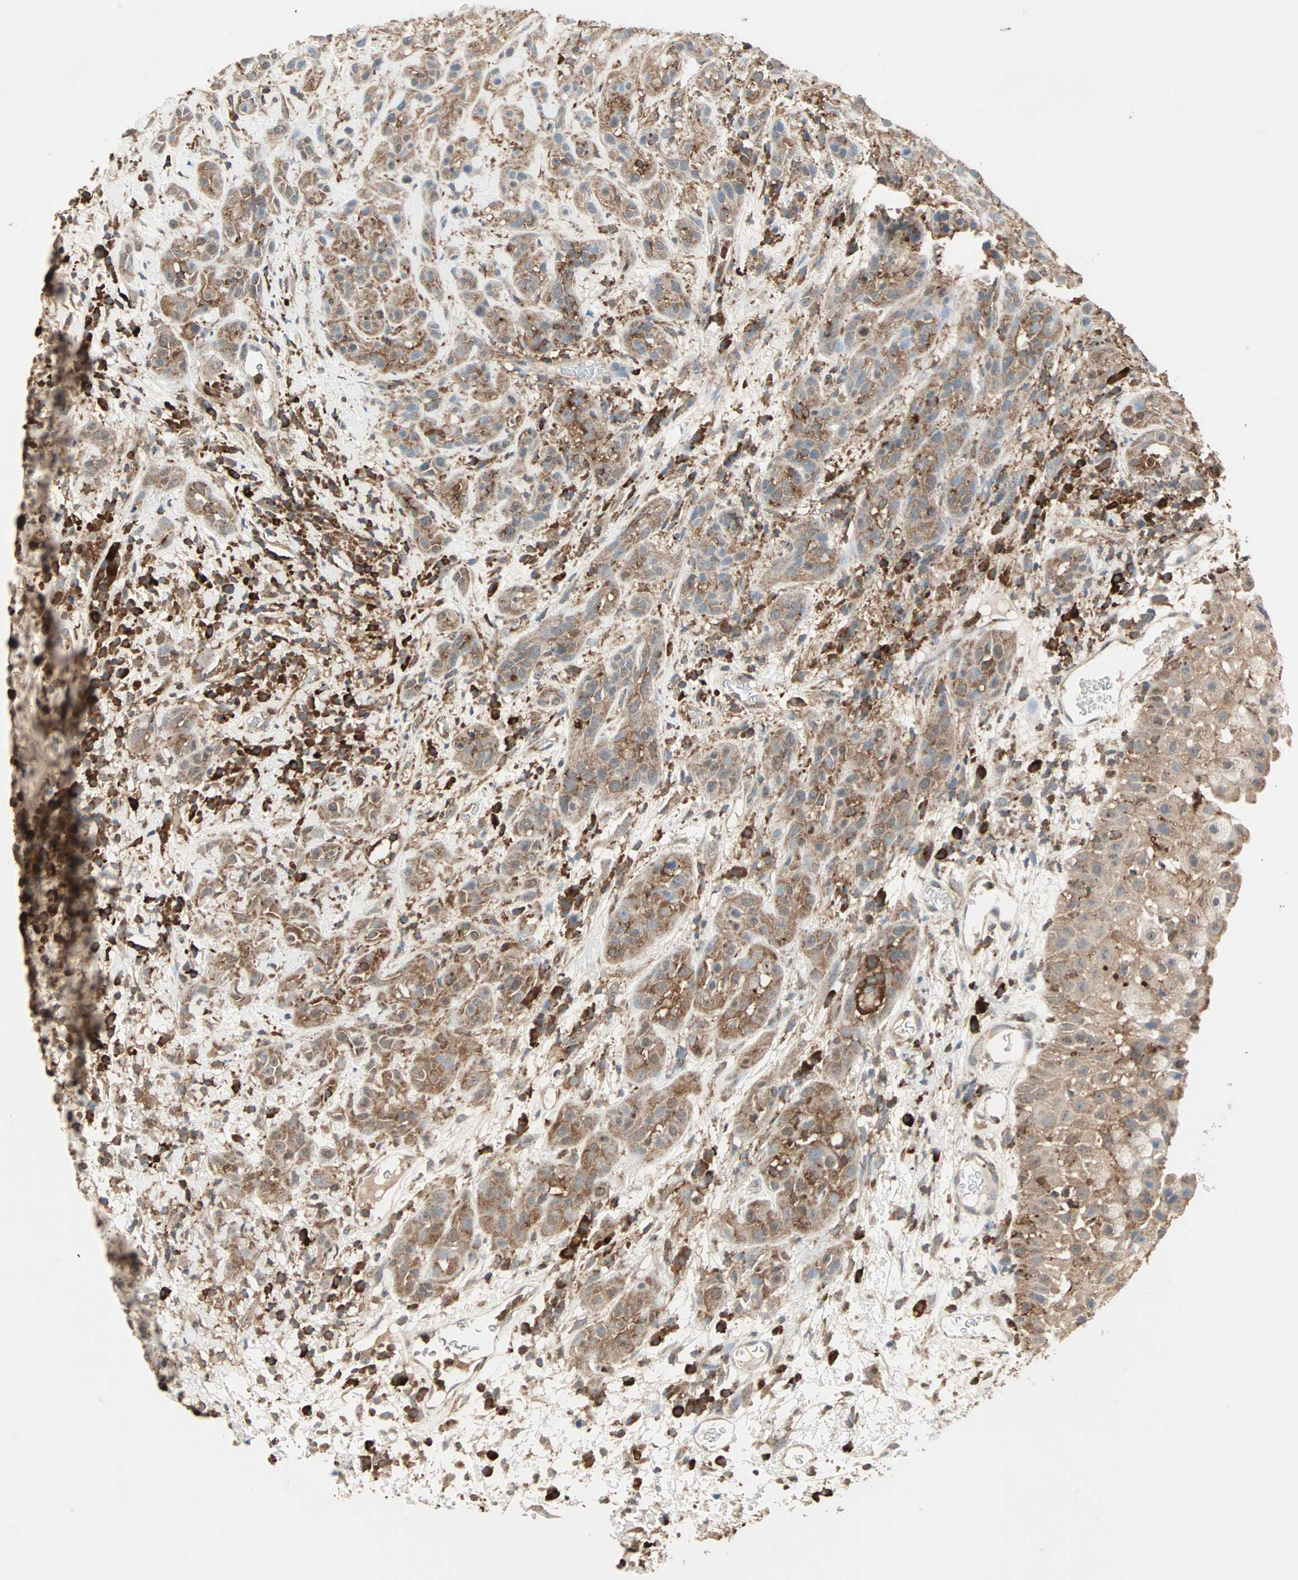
{"staining": {"intensity": "moderate", "quantity": ">75%", "location": "cytoplasmic/membranous"}, "tissue": "head and neck cancer", "cell_type": "Tumor cells", "image_type": "cancer", "snomed": [{"axis": "morphology", "description": "Squamous cell carcinoma, NOS"}, {"axis": "topography", "description": "Head-Neck"}], "caption": "Immunohistochemistry (DAB (3,3'-diaminobenzidine)) staining of head and neck cancer (squamous cell carcinoma) exhibits moderate cytoplasmic/membranous protein positivity in about >75% of tumor cells.", "gene": "MMP3", "patient": {"sex": "male", "age": 62}}